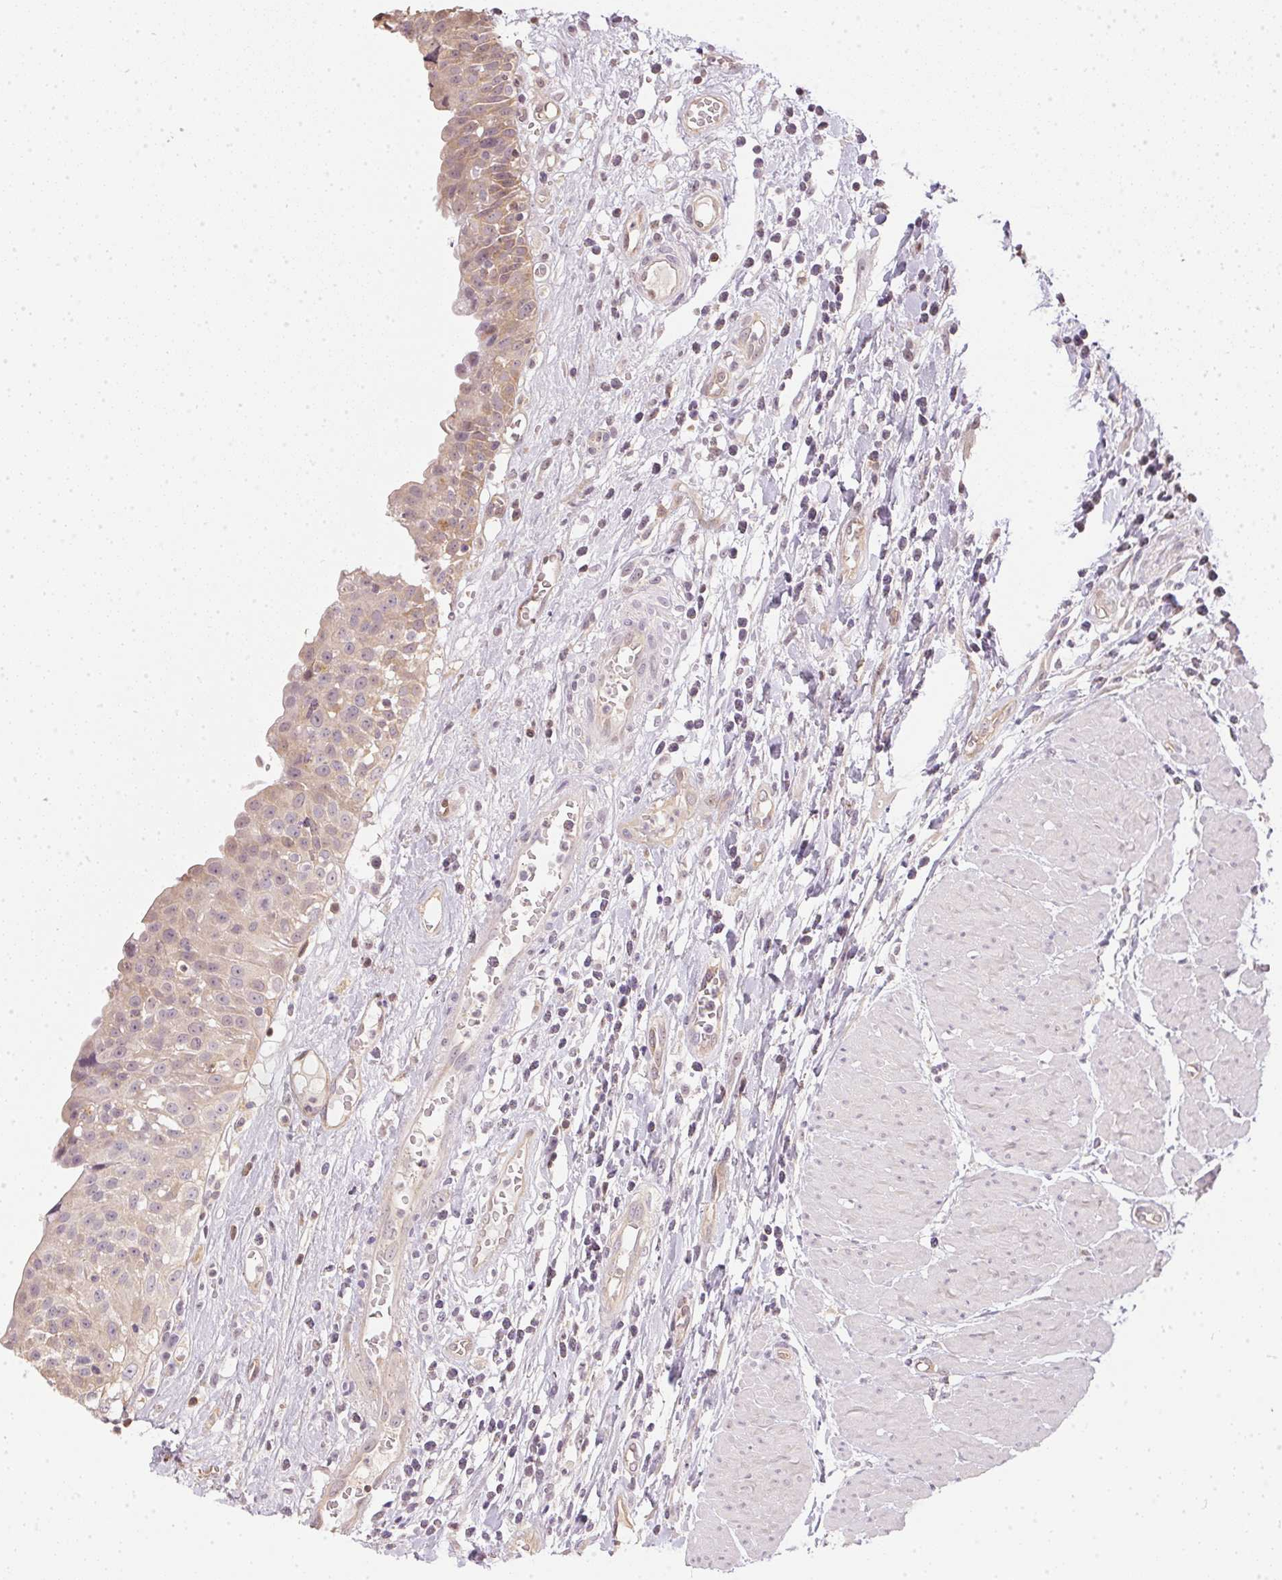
{"staining": {"intensity": "moderate", "quantity": "25%-75%", "location": "cytoplasmic/membranous"}, "tissue": "urinary bladder", "cell_type": "Urothelial cells", "image_type": "normal", "snomed": [{"axis": "morphology", "description": "Normal tissue, NOS"}, {"axis": "topography", "description": "Urinary bladder"}], "caption": "Immunohistochemical staining of normal urinary bladder demonstrates medium levels of moderate cytoplasmic/membranous positivity in approximately 25%-75% of urothelial cells.", "gene": "BLMH", "patient": {"sex": "male", "age": 64}}